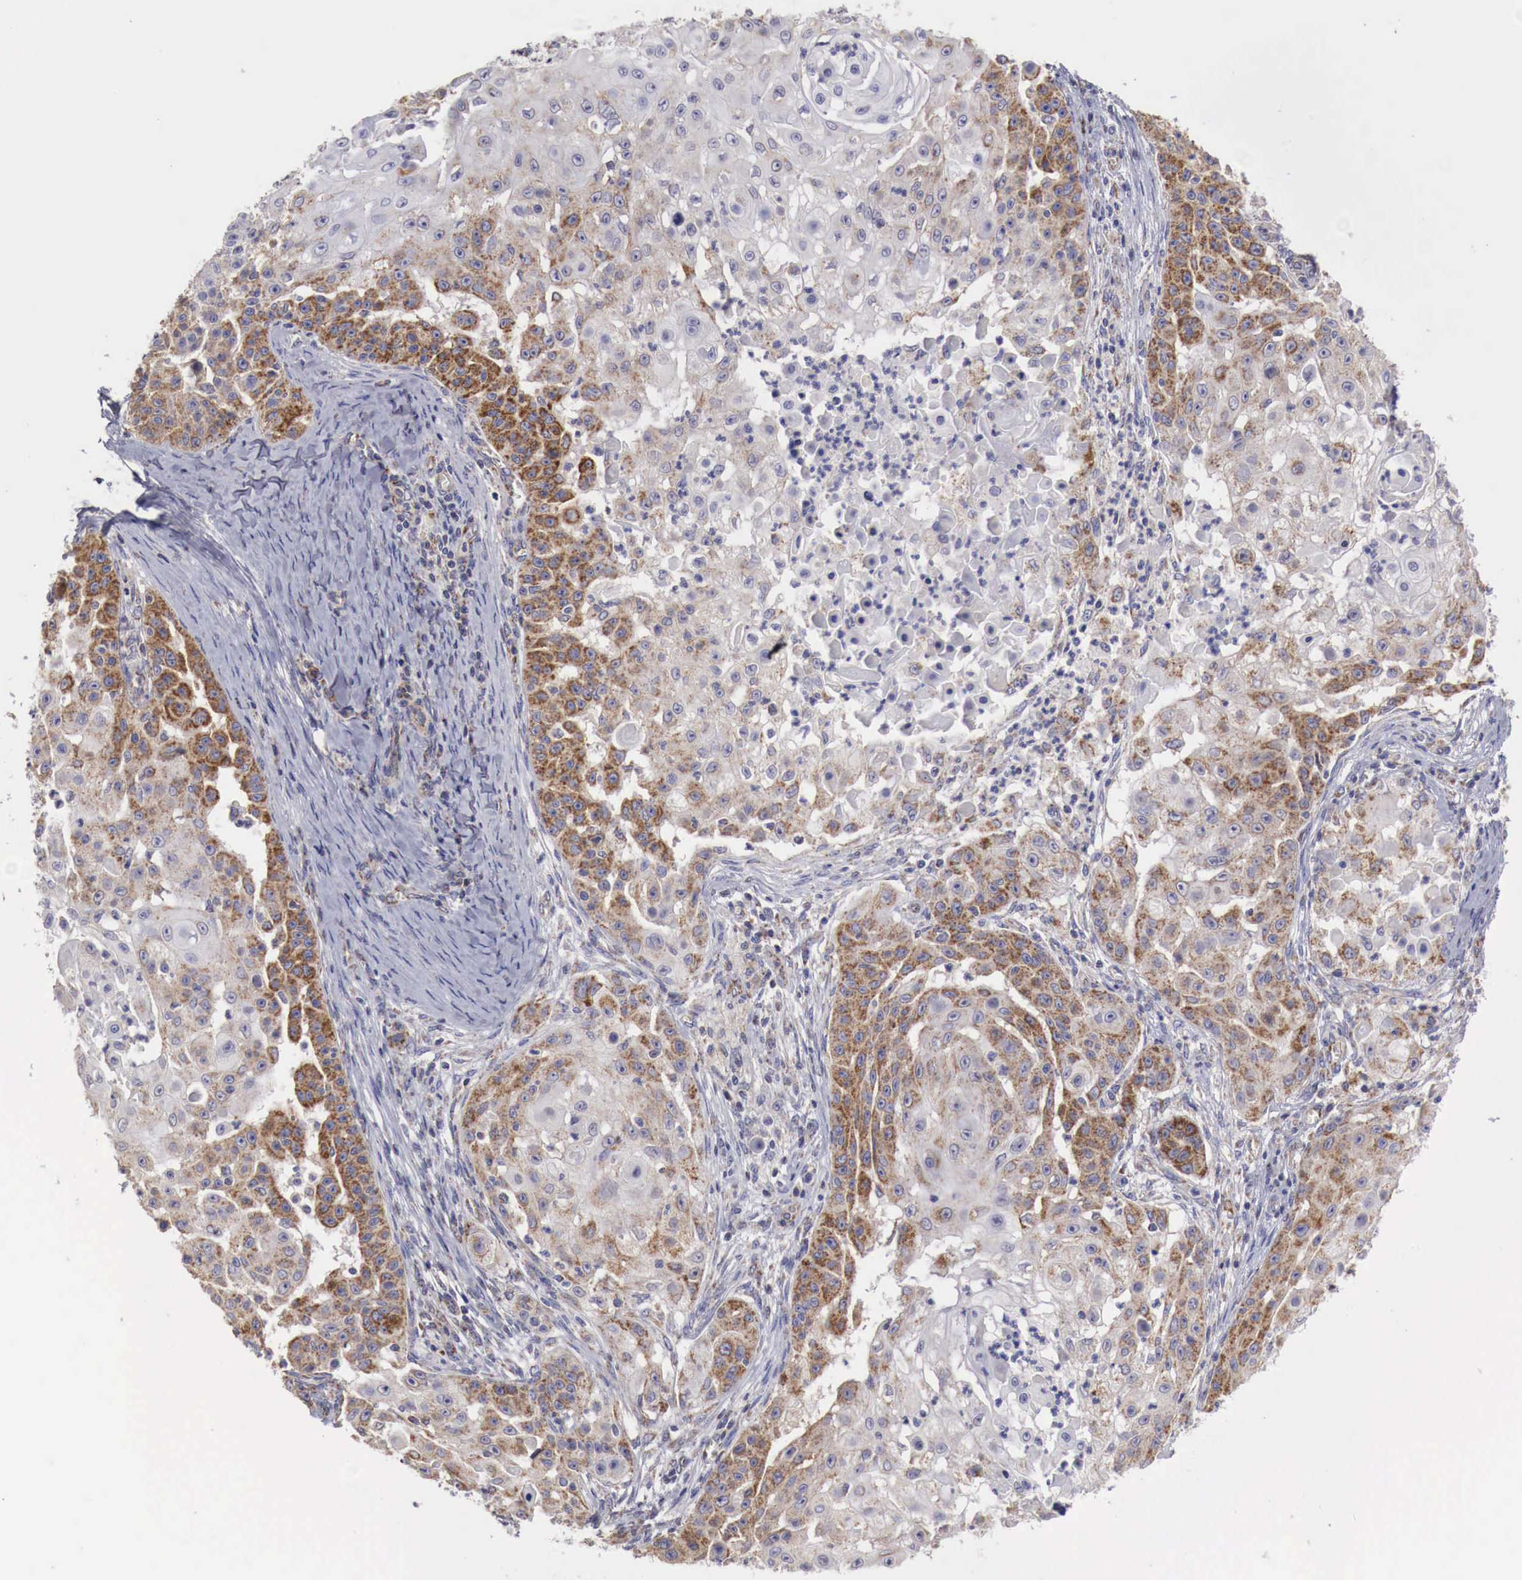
{"staining": {"intensity": "moderate", "quantity": "25%-75%", "location": "cytoplasmic/membranous"}, "tissue": "skin cancer", "cell_type": "Tumor cells", "image_type": "cancer", "snomed": [{"axis": "morphology", "description": "Squamous cell carcinoma, NOS"}, {"axis": "topography", "description": "Skin"}], "caption": "Immunohistochemistry (IHC) (DAB (3,3'-diaminobenzidine)) staining of skin cancer (squamous cell carcinoma) reveals moderate cytoplasmic/membranous protein expression in about 25%-75% of tumor cells. (IHC, brightfield microscopy, high magnification).", "gene": "XPNPEP3", "patient": {"sex": "female", "age": 57}}